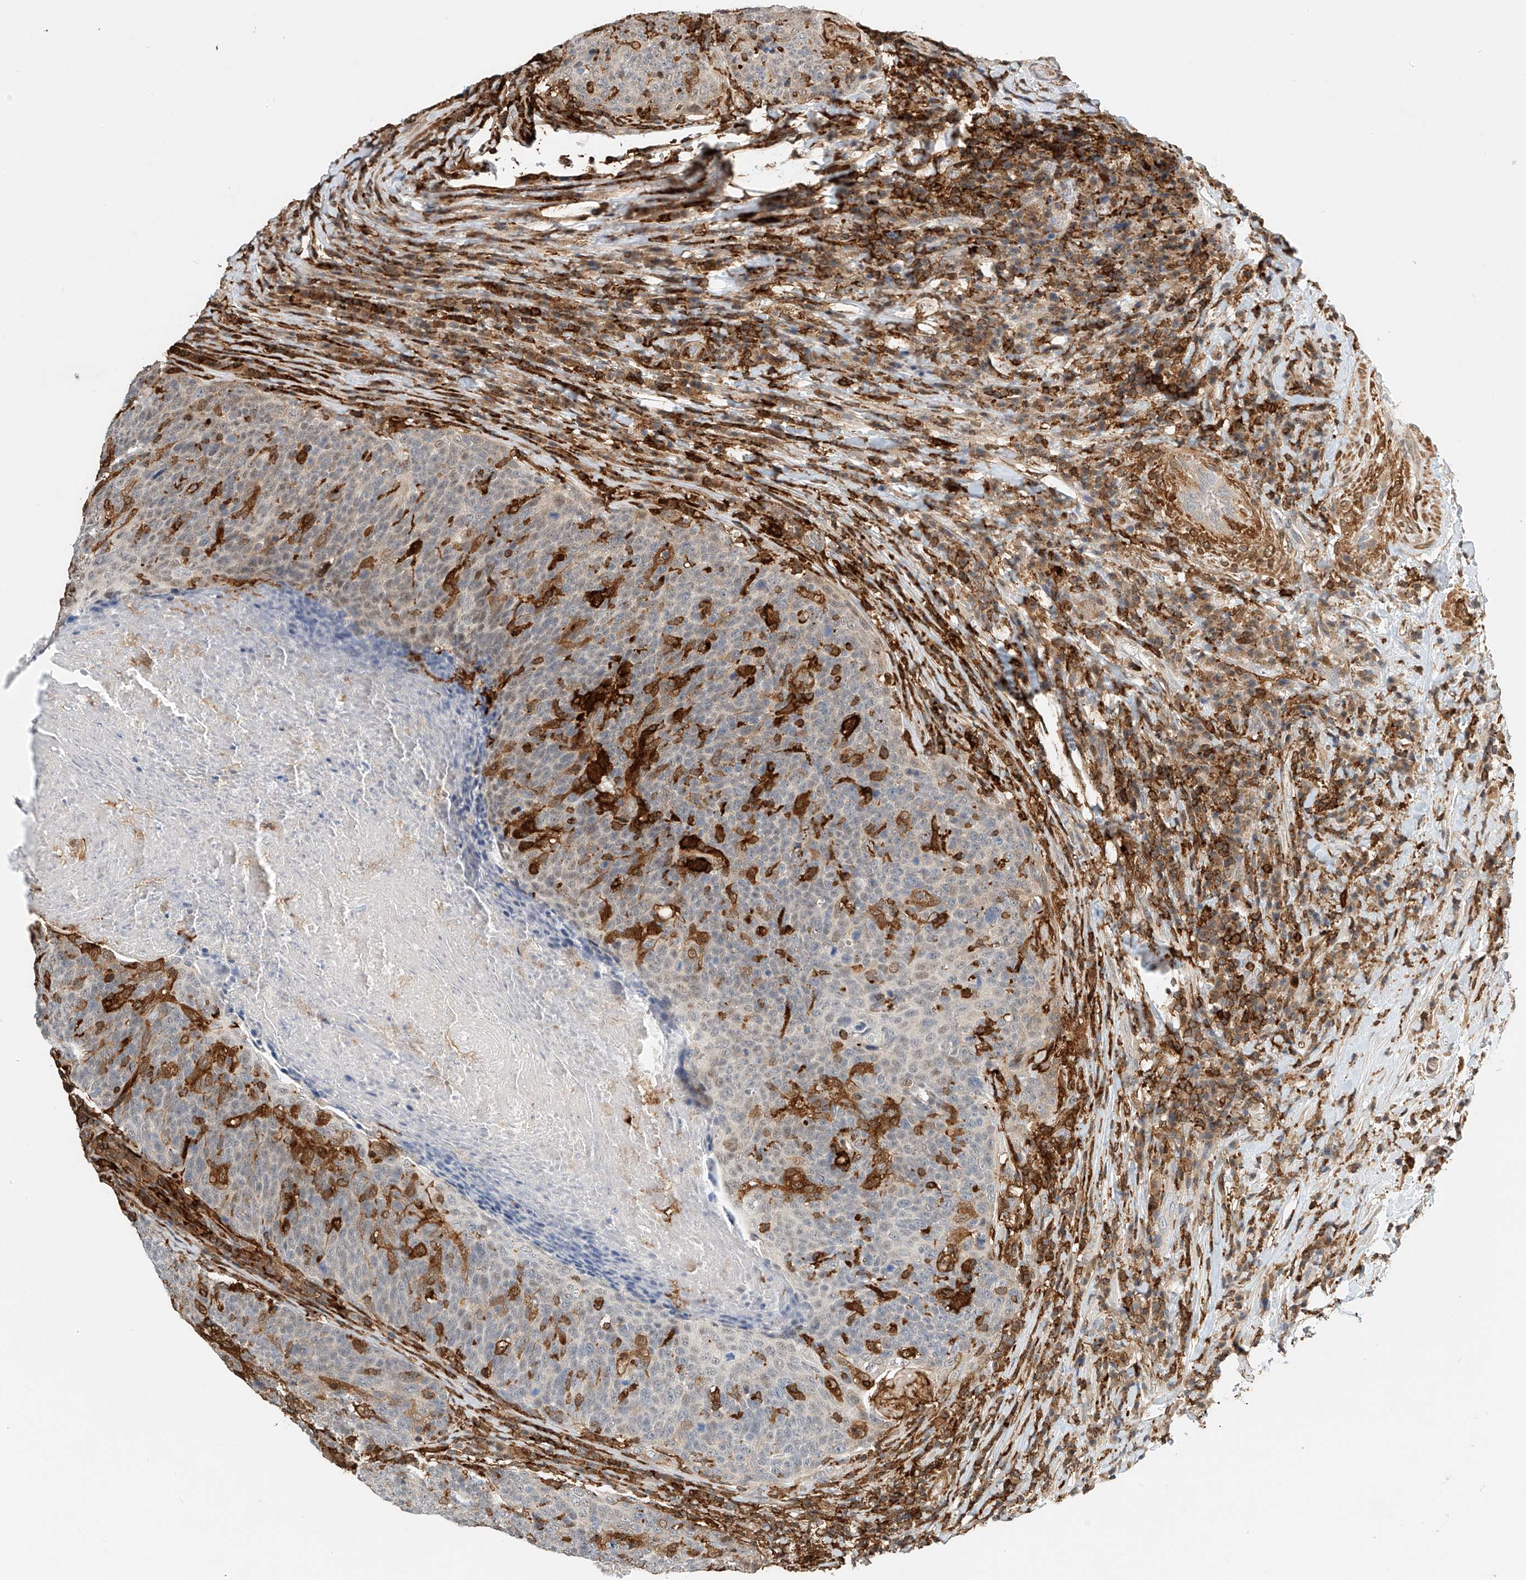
{"staining": {"intensity": "strong", "quantity": "<25%", "location": "cytoplasmic/membranous,nuclear"}, "tissue": "head and neck cancer", "cell_type": "Tumor cells", "image_type": "cancer", "snomed": [{"axis": "morphology", "description": "Squamous cell carcinoma, NOS"}, {"axis": "morphology", "description": "Squamous cell carcinoma, metastatic, NOS"}, {"axis": "topography", "description": "Lymph node"}, {"axis": "topography", "description": "Head-Neck"}], "caption": "Immunohistochemistry (IHC) histopathology image of human head and neck cancer stained for a protein (brown), which exhibits medium levels of strong cytoplasmic/membranous and nuclear expression in approximately <25% of tumor cells.", "gene": "MICAL1", "patient": {"sex": "male", "age": 62}}